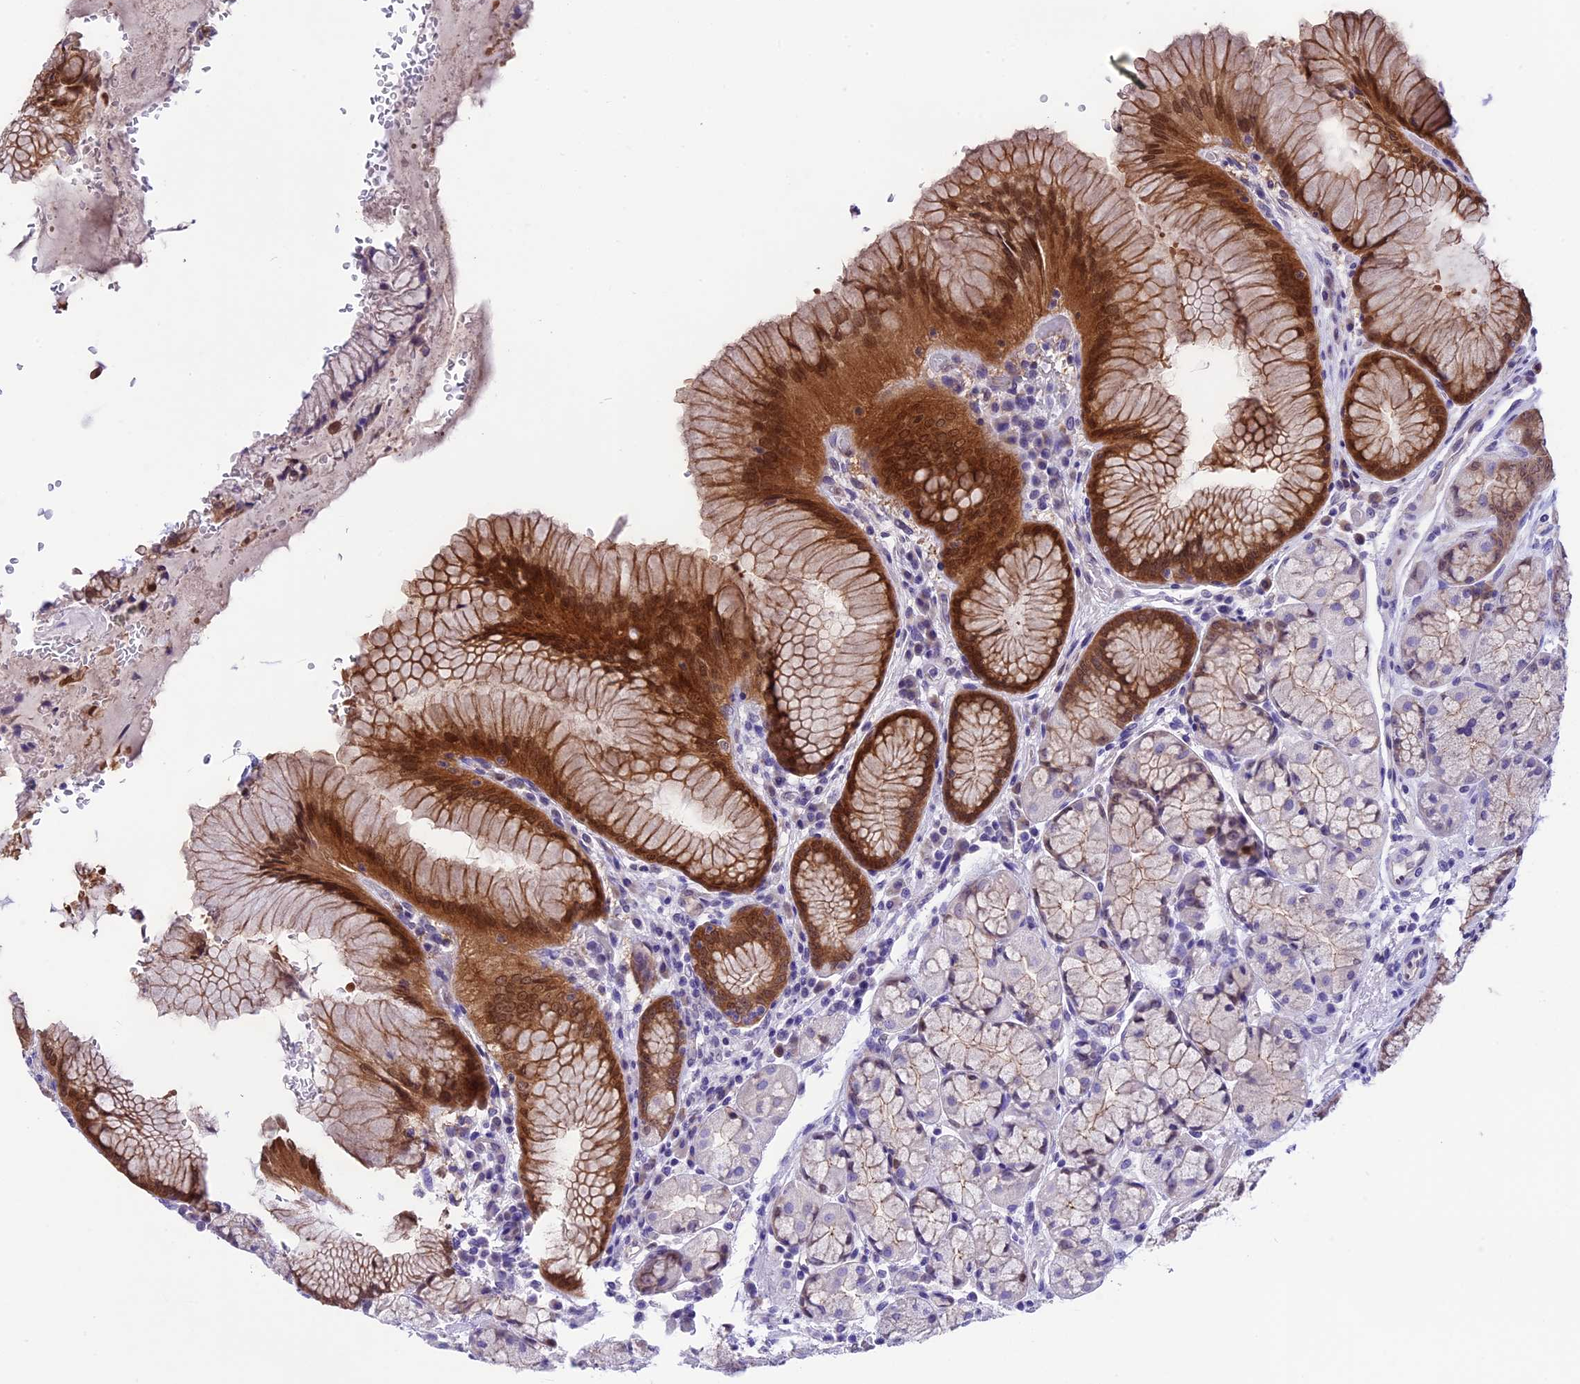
{"staining": {"intensity": "moderate", "quantity": "25%-75%", "location": "cytoplasmic/membranous,nuclear"}, "tissue": "stomach", "cell_type": "Glandular cells", "image_type": "normal", "snomed": [{"axis": "morphology", "description": "Normal tissue, NOS"}, {"axis": "topography", "description": "Stomach"}], "caption": "DAB (3,3'-diaminobenzidine) immunohistochemical staining of benign stomach shows moderate cytoplasmic/membranous,nuclear protein staining in approximately 25%-75% of glandular cells.", "gene": "PRR15", "patient": {"sex": "male", "age": 63}}